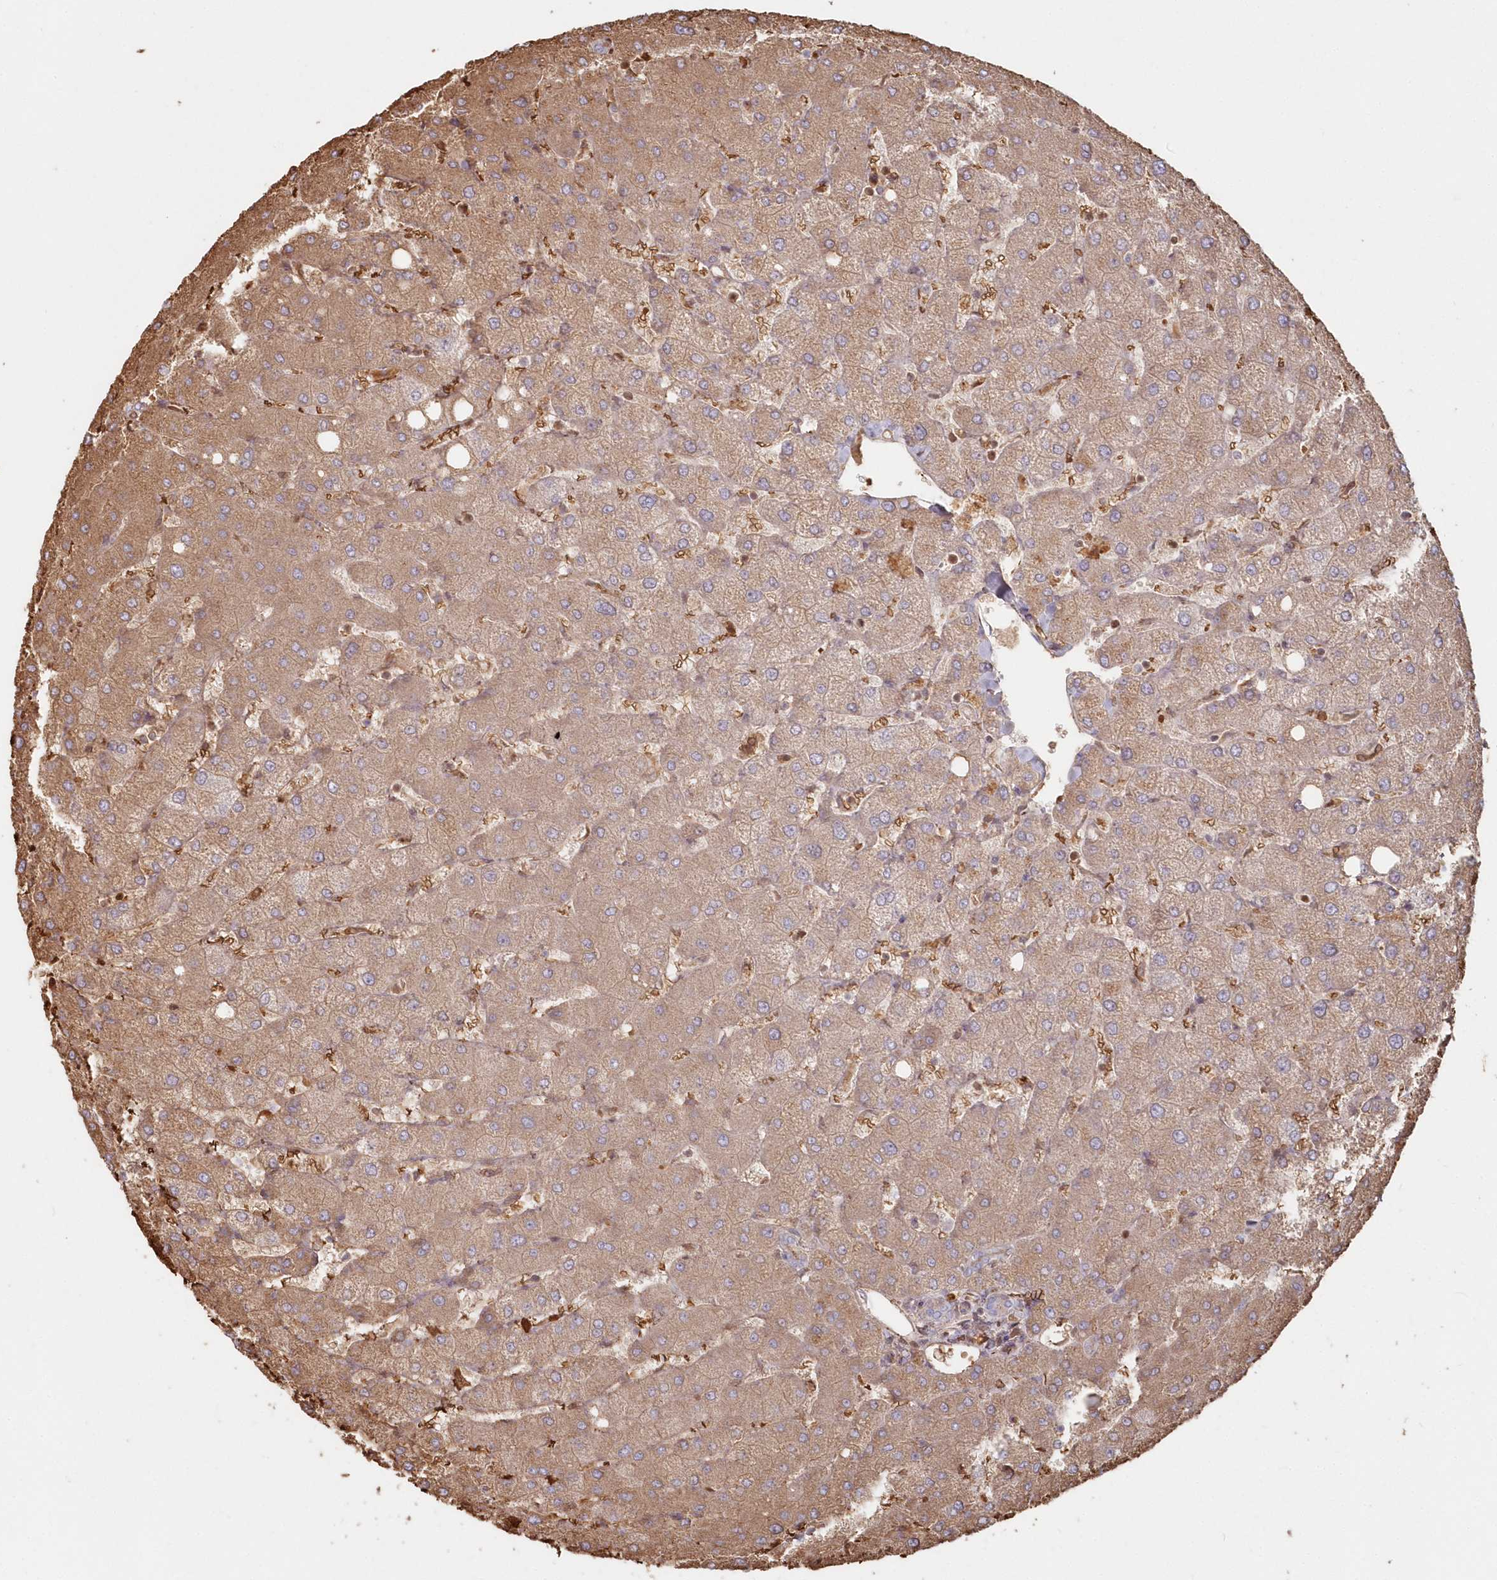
{"staining": {"intensity": "weak", "quantity": "<25%", "location": "cytoplasmic/membranous"}, "tissue": "liver", "cell_type": "Cholangiocytes", "image_type": "normal", "snomed": [{"axis": "morphology", "description": "Normal tissue, NOS"}, {"axis": "topography", "description": "Liver"}], "caption": "Immunohistochemistry micrograph of unremarkable liver stained for a protein (brown), which demonstrates no staining in cholangiocytes.", "gene": "SERINC1", "patient": {"sex": "female", "age": 54}}